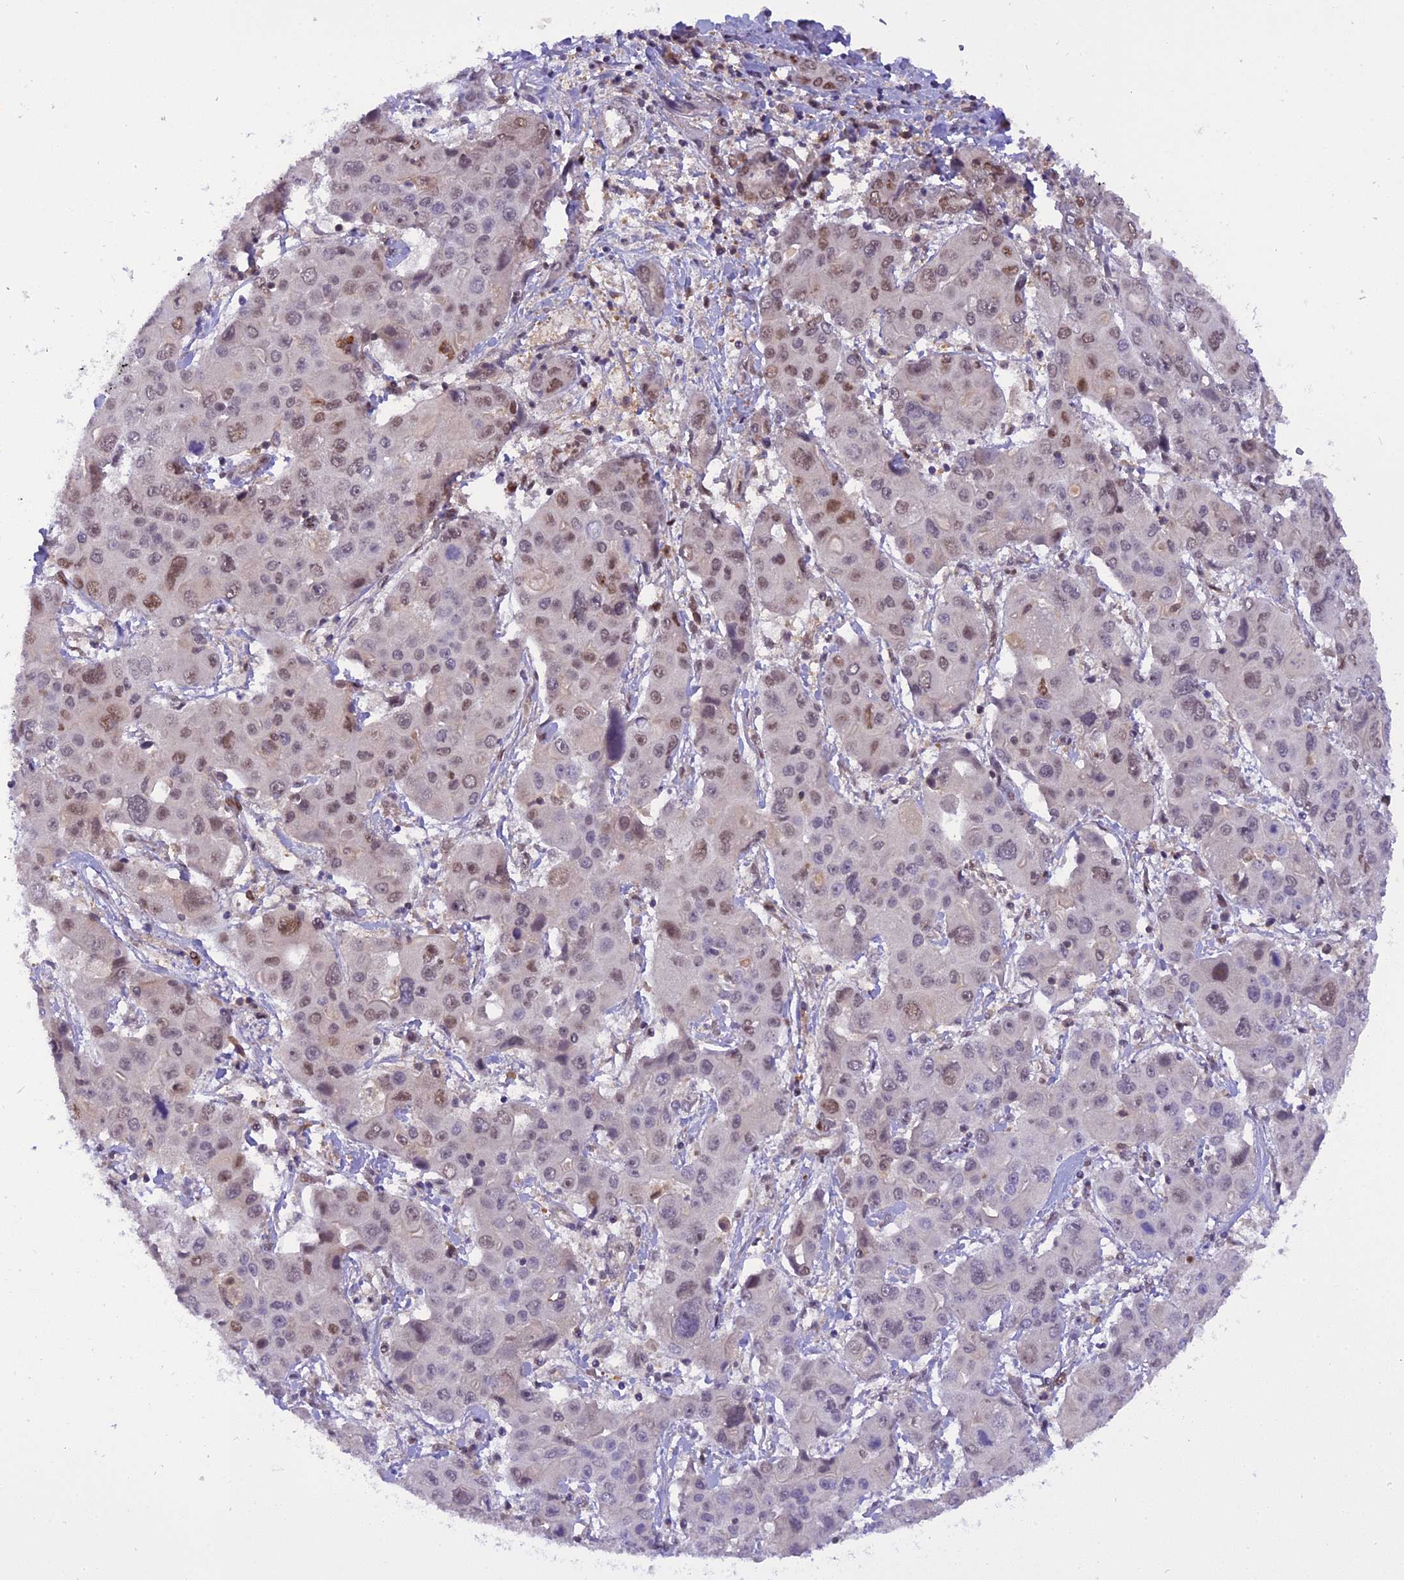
{"staining": {"intensity": "weak", "quantity": "25%-75%", "location": "nuclear"}, "tissue": "liver cancer", "cell_type": "Tumor cells", "image_type": "cancer", "snomed": [{"axis": "morphology", "description": "Cholangiocarcinoma"}, {"axis": "topography", "description": "Liver"}], "caption": "Liver cancer (cholangiocarcinoma) stained with IHC demonstrates weak nuclear positivity in about 25%-75% of tumor cells.", "gene": "RABGGTA", "patient": {"sex": "male", "age": 67}}